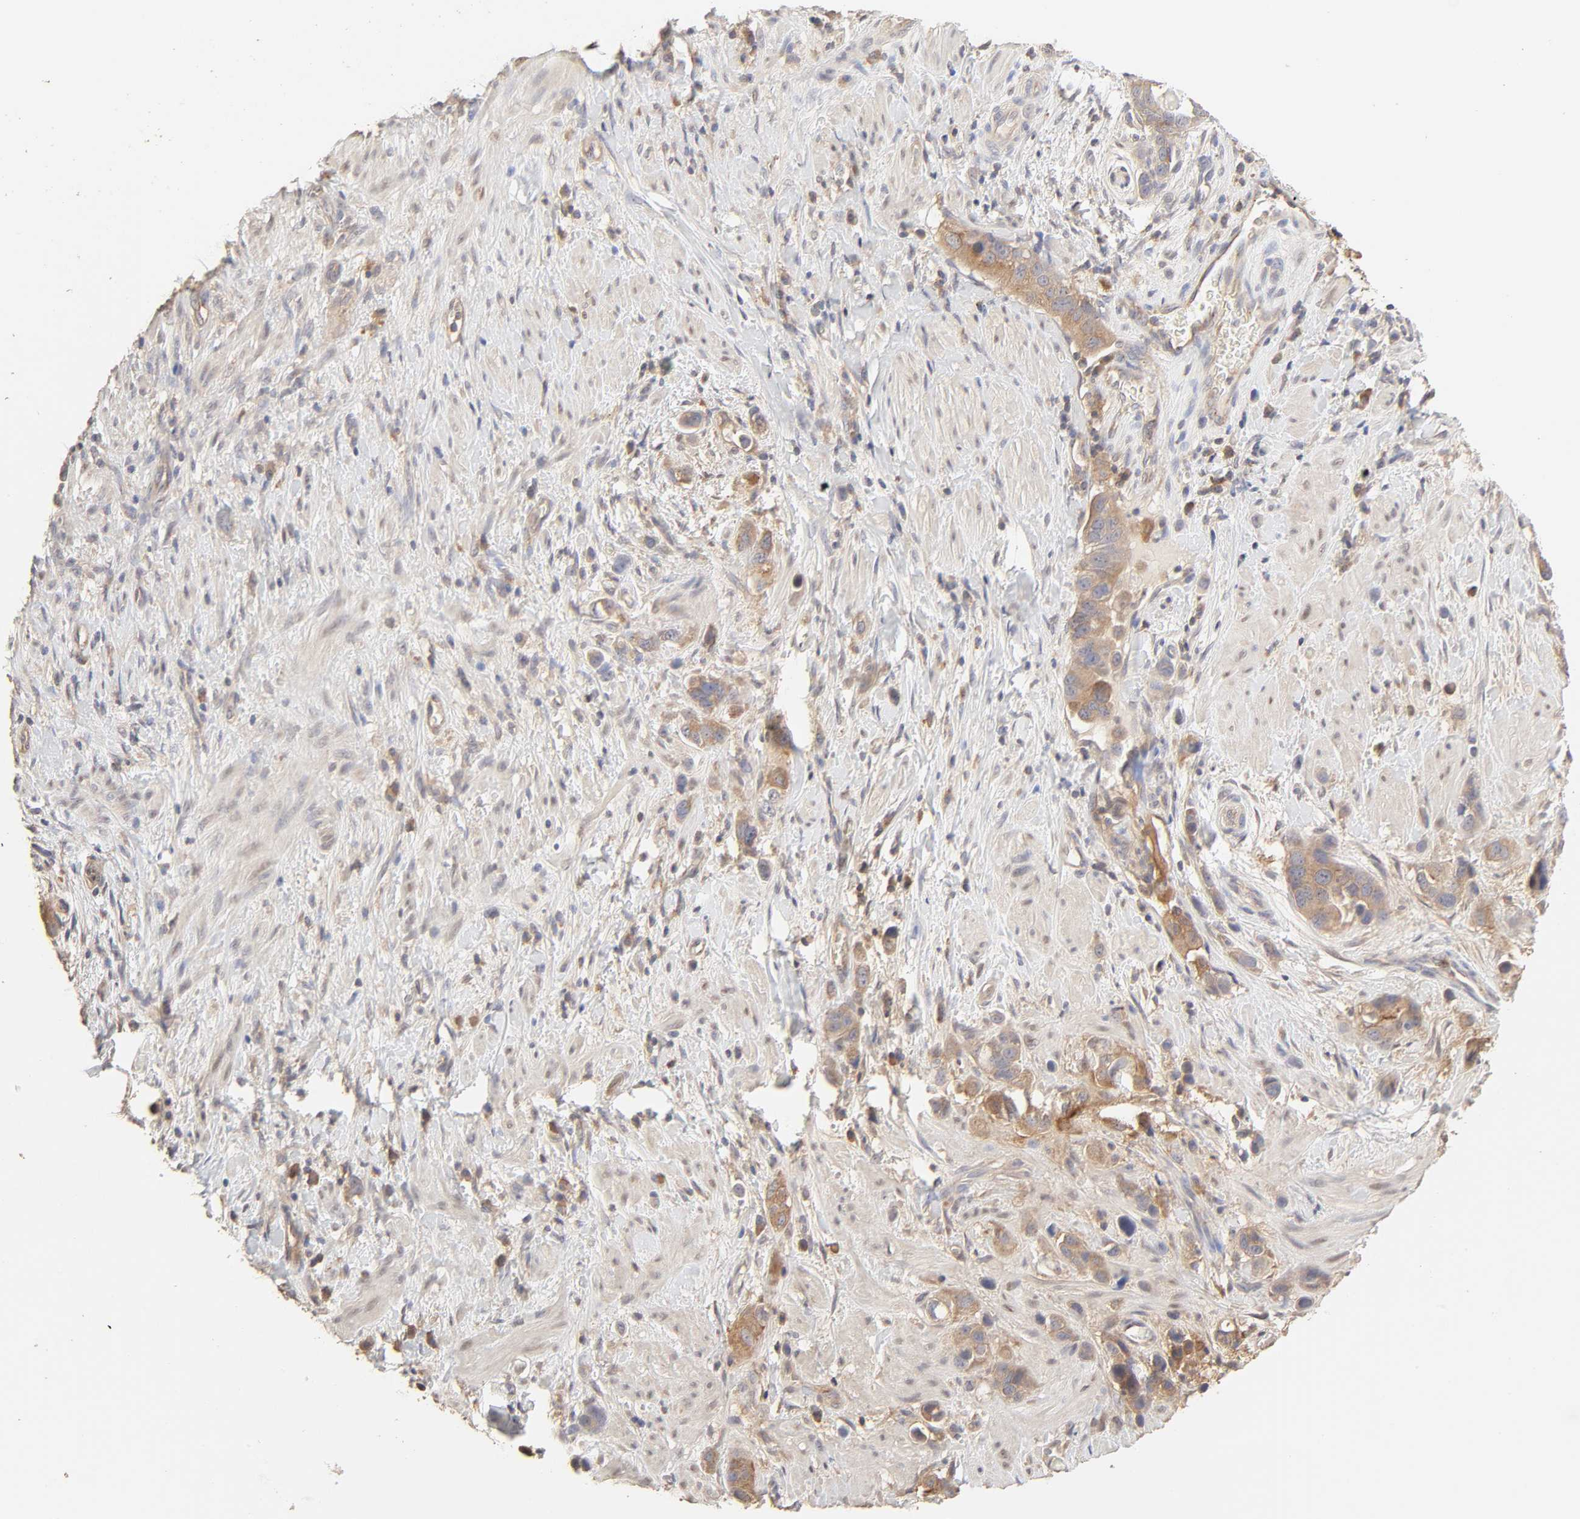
{"staining": {"intensity": "moderate", "quantity": "25%-75%", "location": "cytoplasmic/membranous"}, "tissue": "stomach cancer", "cell_type": "Tumor cells", "image_type": "cancer", "snomed": [{"axis": "morphology", "description": "Adenocarcinoma, NOS"}, {"axis": "topography", "description": "Stomach, lower"}], "caption": "Brown immunohistochemical staining in stomach cancer (adenocarcinoma) demonstrates moderate cytoplasmic/membranous expression in about 25%-75% of tumor cells. (DAB IHC with brightfield microscopy, high magnification).", "gene": "AP1G2", "patient": {"sex": "female", "age": 93}}